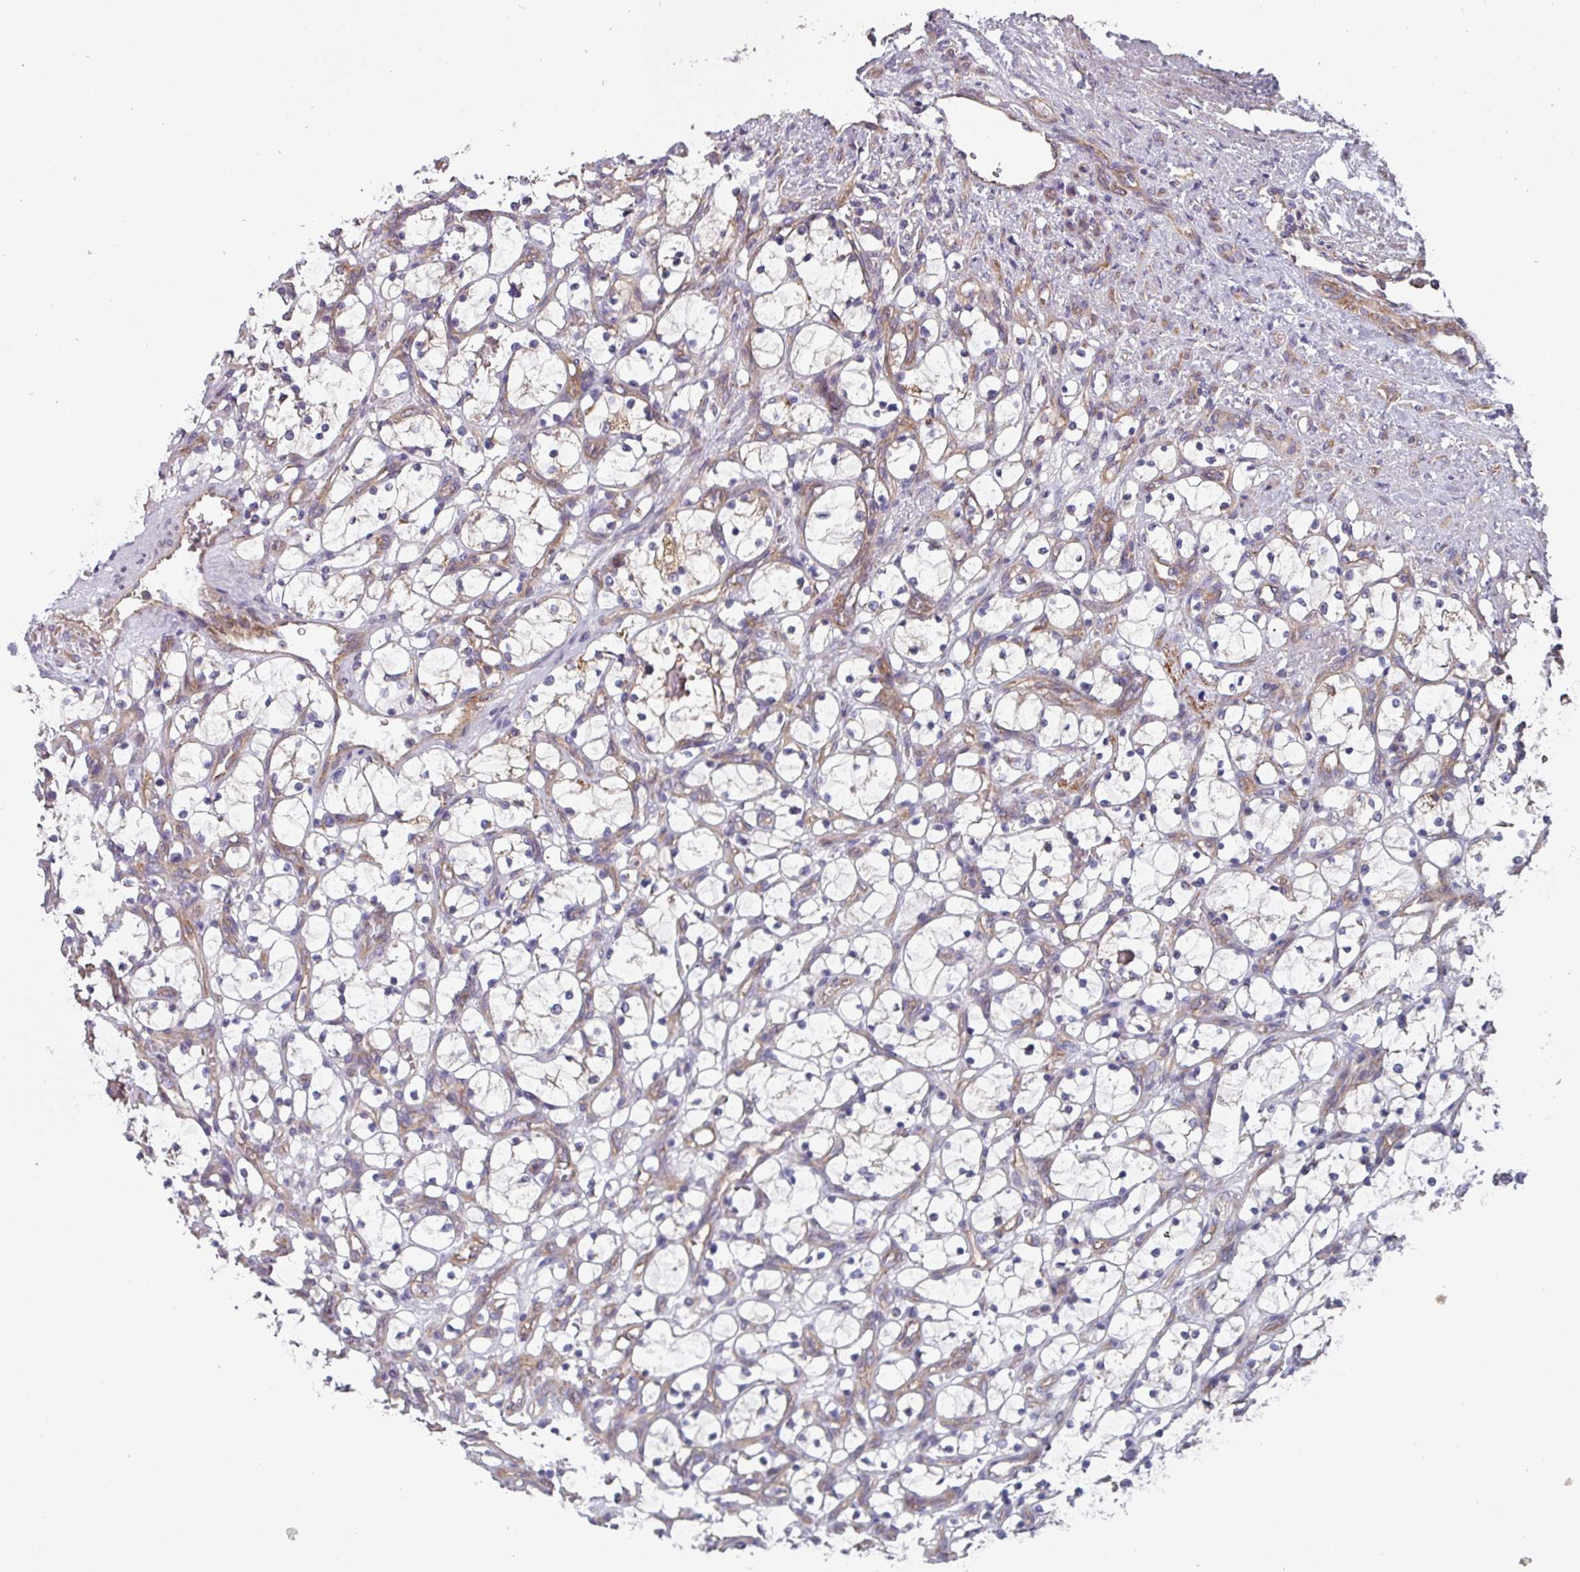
{"staining": {"intensity": "weak", "quantity": "<25%", "location": "cytoplasmic/membranous"}, "tissue": "renal cancer", "cell_type": "Tumor cells", "image_type": "cancer", "snomed": [{"axis": "morphology", "description": "Adenocarcinoma, NOS"}, {"axis": "topography", "description": "Kidney"}], "caption": "DAB immunohistochemical staining of renal adenocarcinoma shows no significant staining in tumor cells.", "gene": "DCAF12L2", "patient": {"sex": "female", "age": 69}}